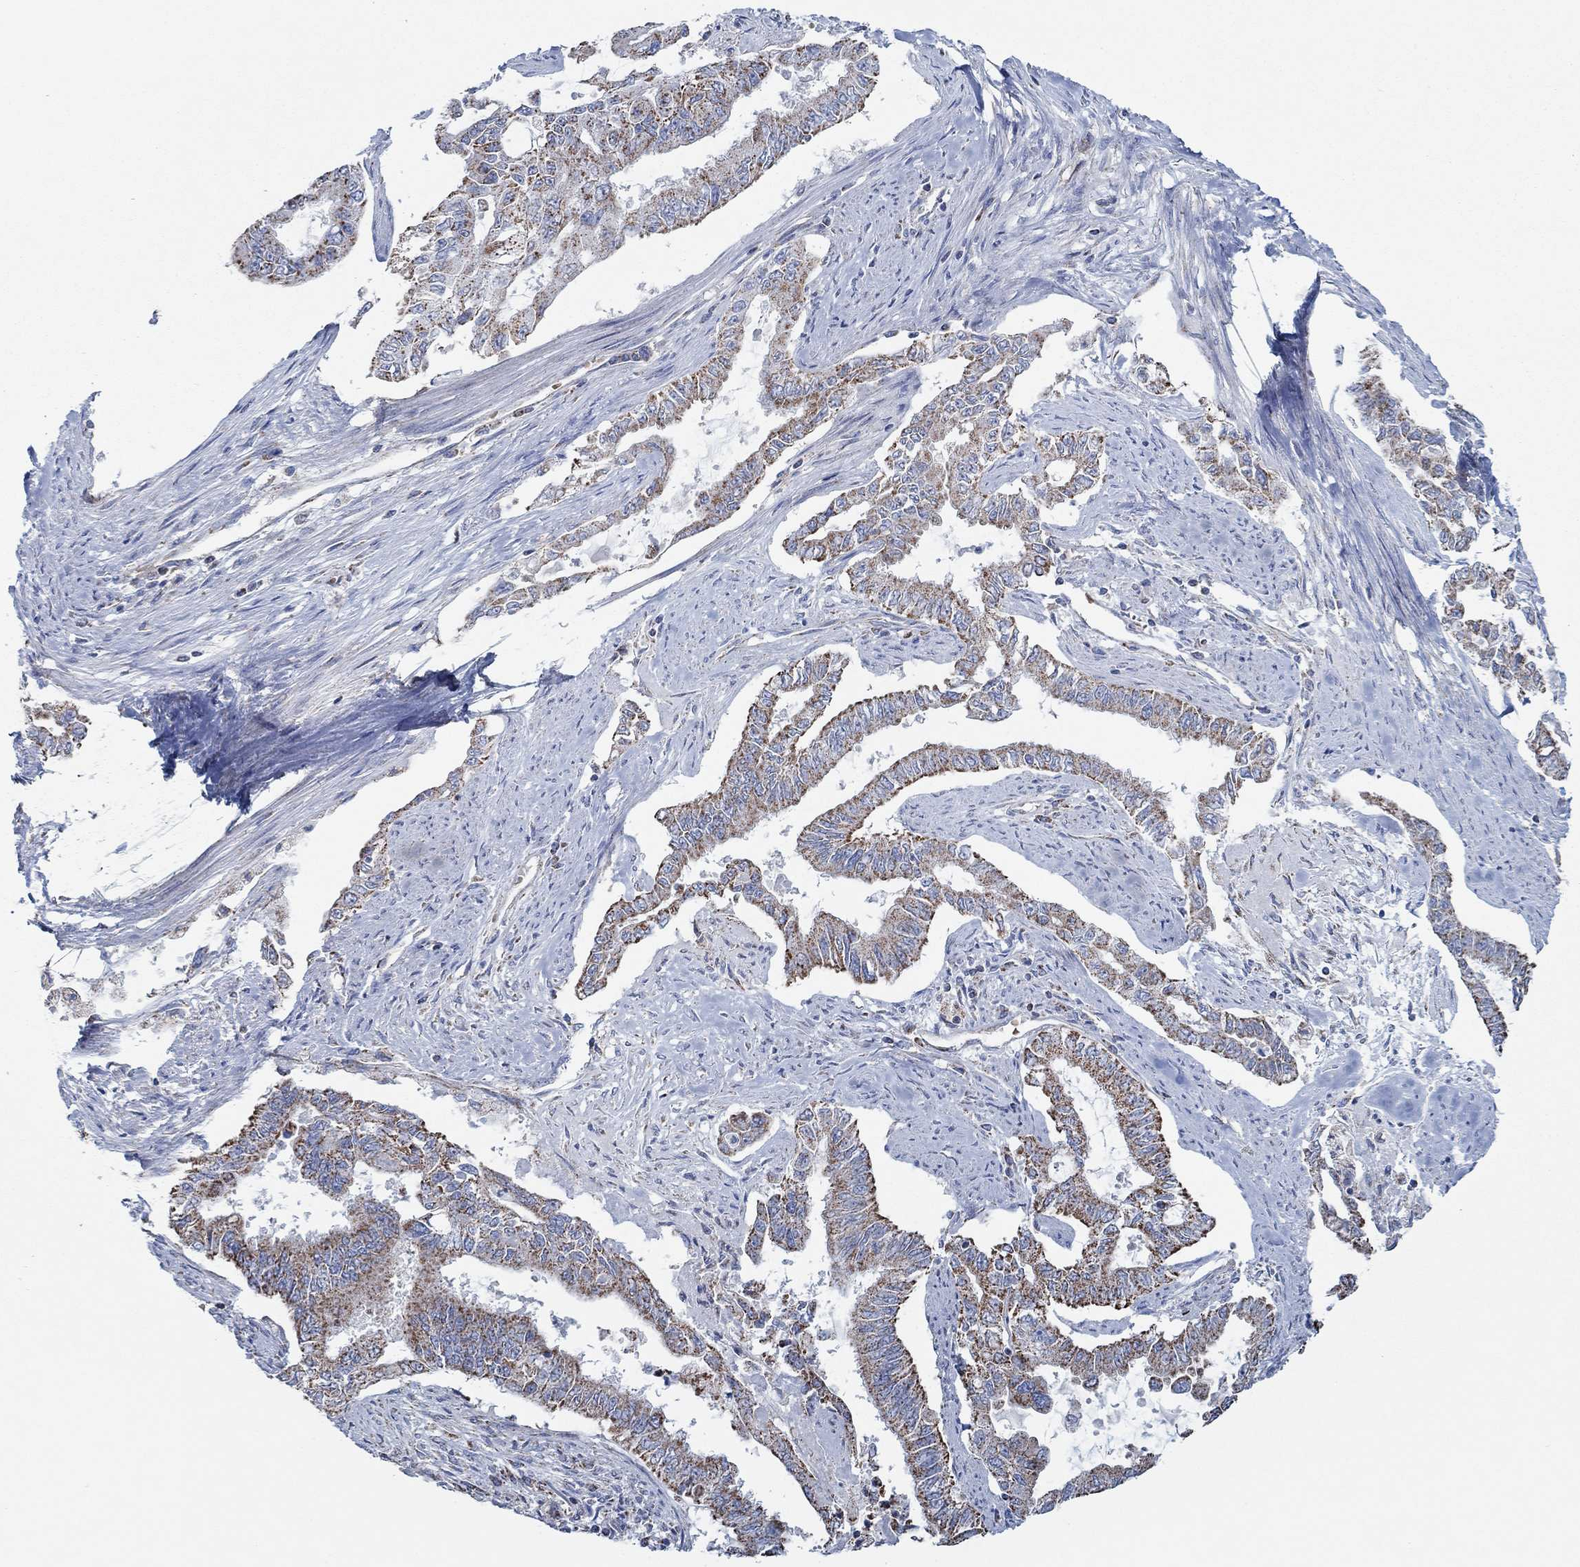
{"staining": {"intensity": "strong", "quantity": "25%-75%", "location": "cytoplasmic/membranous"}, "tissue": "endometrial cancer", "cell_type": "Tumor cells", "image_type": "cancer", "snomed": [{"axis": "morphology", "description": "Adenocarcinoma, NOS"}, {"axis": "topography", "description": "Uterus"}], "caption": "Immunohistochemical staining of human endometrial cancer shows strong cytoplasmic/membranous protein staining in about 25%-75% of tumor cells. The protein is shown in brown color, while the nuclei are stained blue.", "gene": "GLOD5", "patient": {"sex": "female", "age": 59}}